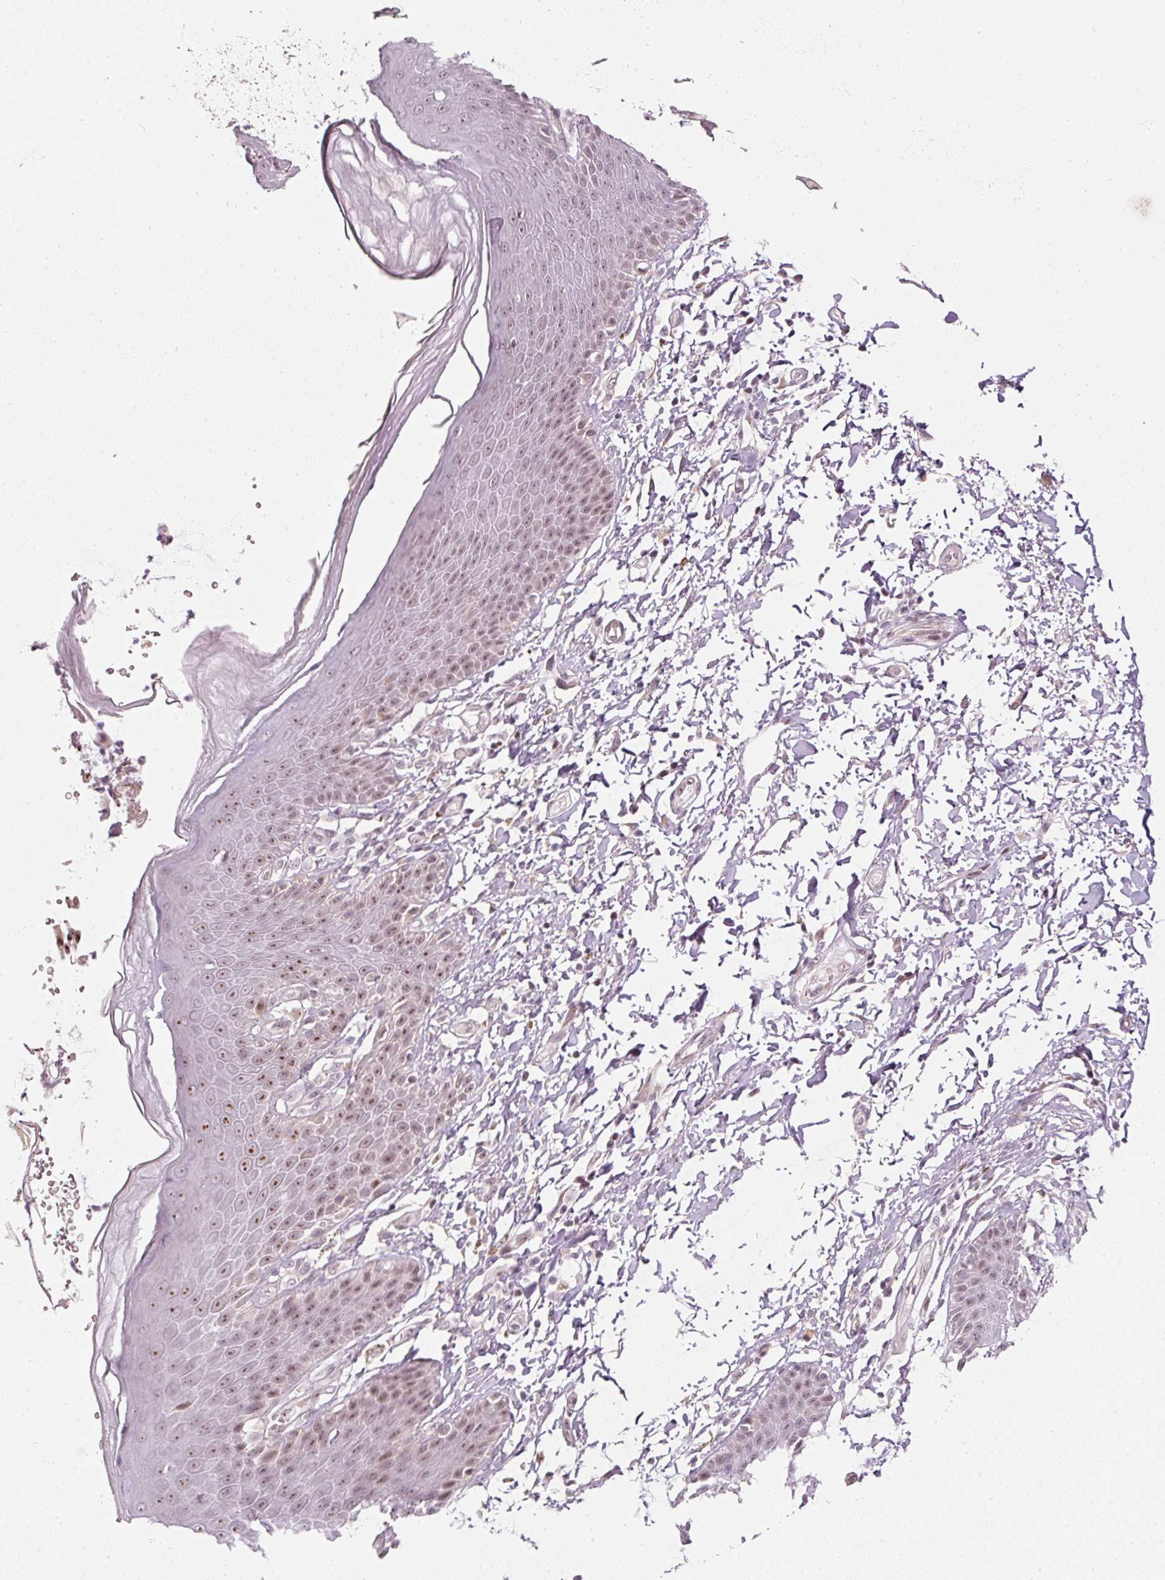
{"staining": {"intensity": "moderate", "quantity": ">75%", "location": "nuclear"}, "tissue": "skin", "cell_type": "Epidermal cells", "image_type": "normal", "snomed": [{"axis": "morphology", "description": "Normal tissue, NOS"}, {"axis": "topography", "description": "Peripheral nerve tissue"}], "caption": "IHC staining of normal skin, which exhibits medium levels of moderate nuclear staining in about >75% of epidermal cells indicating moderate nuclear protein staining. The staining was performed using DAB (3,3'-diaminobenzidine) (brown) for protein detection and nuclei were counterstained in hematoxylin (blue).", "gene": "MXRA8", "patient": {"sex": "male", "age": 51}}